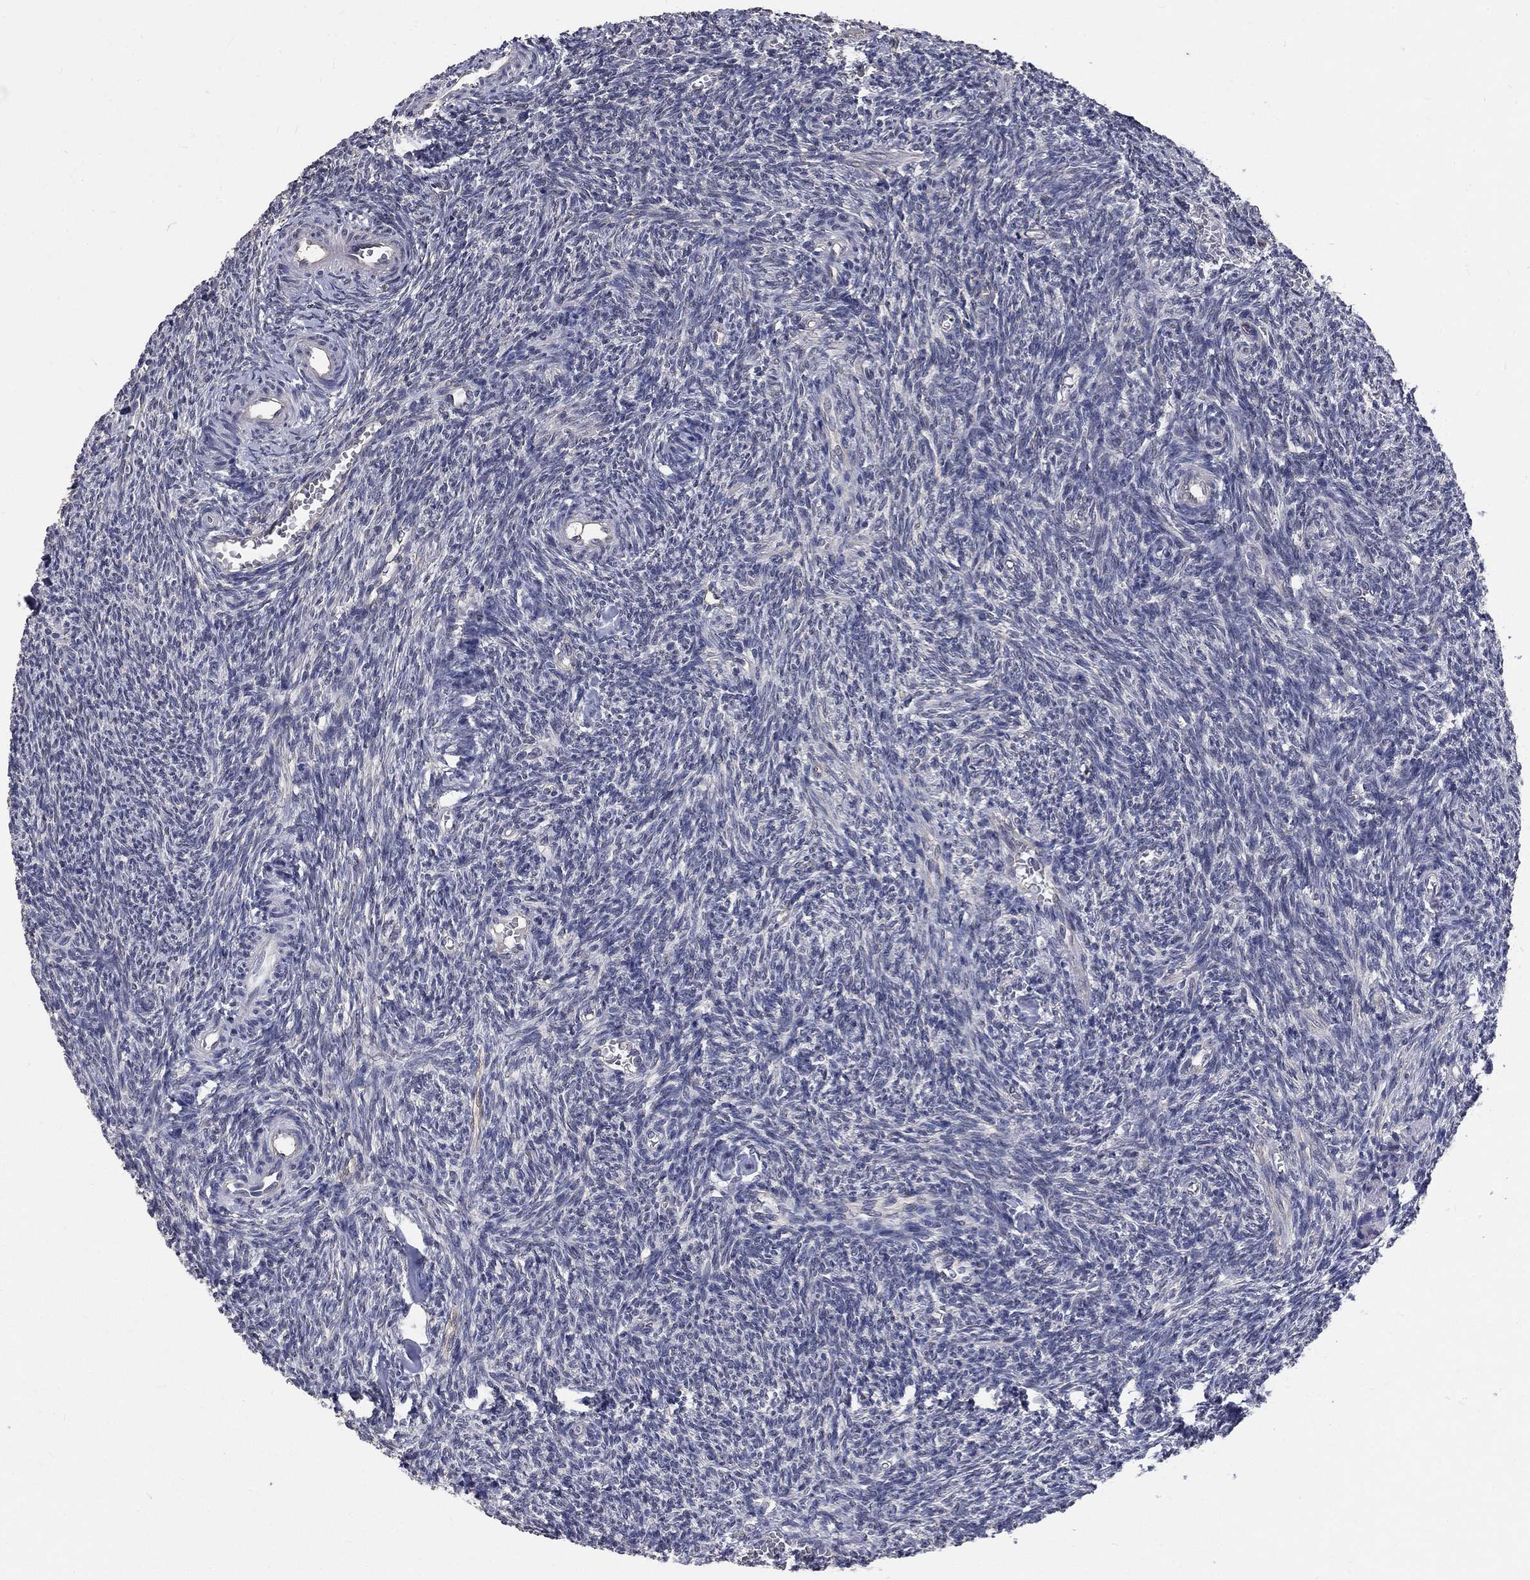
{"staining": {"intensity": "negative", "quantity": "none", "location": "none"}, "tissue": "ovary", "cell_type": "Ovarian stroma cells", "image_type": "normal", "snomed": [{"axis": "morphology", "description": "Normal tissue, NOS"}, {"axis": "topography", "description": "Ovary"}], "caption": "Immunohistochemistry (IHC) of normal human ovary exhibits no staining in ovarian stroma cells. The staining was performed using DAB to visualize the protein expression in brown, while the nuclei were stained in blue with hematoxylin (Magnification: 20x).", "gene": "CHST5", "patient": {"sex": "female", "age": 27}}